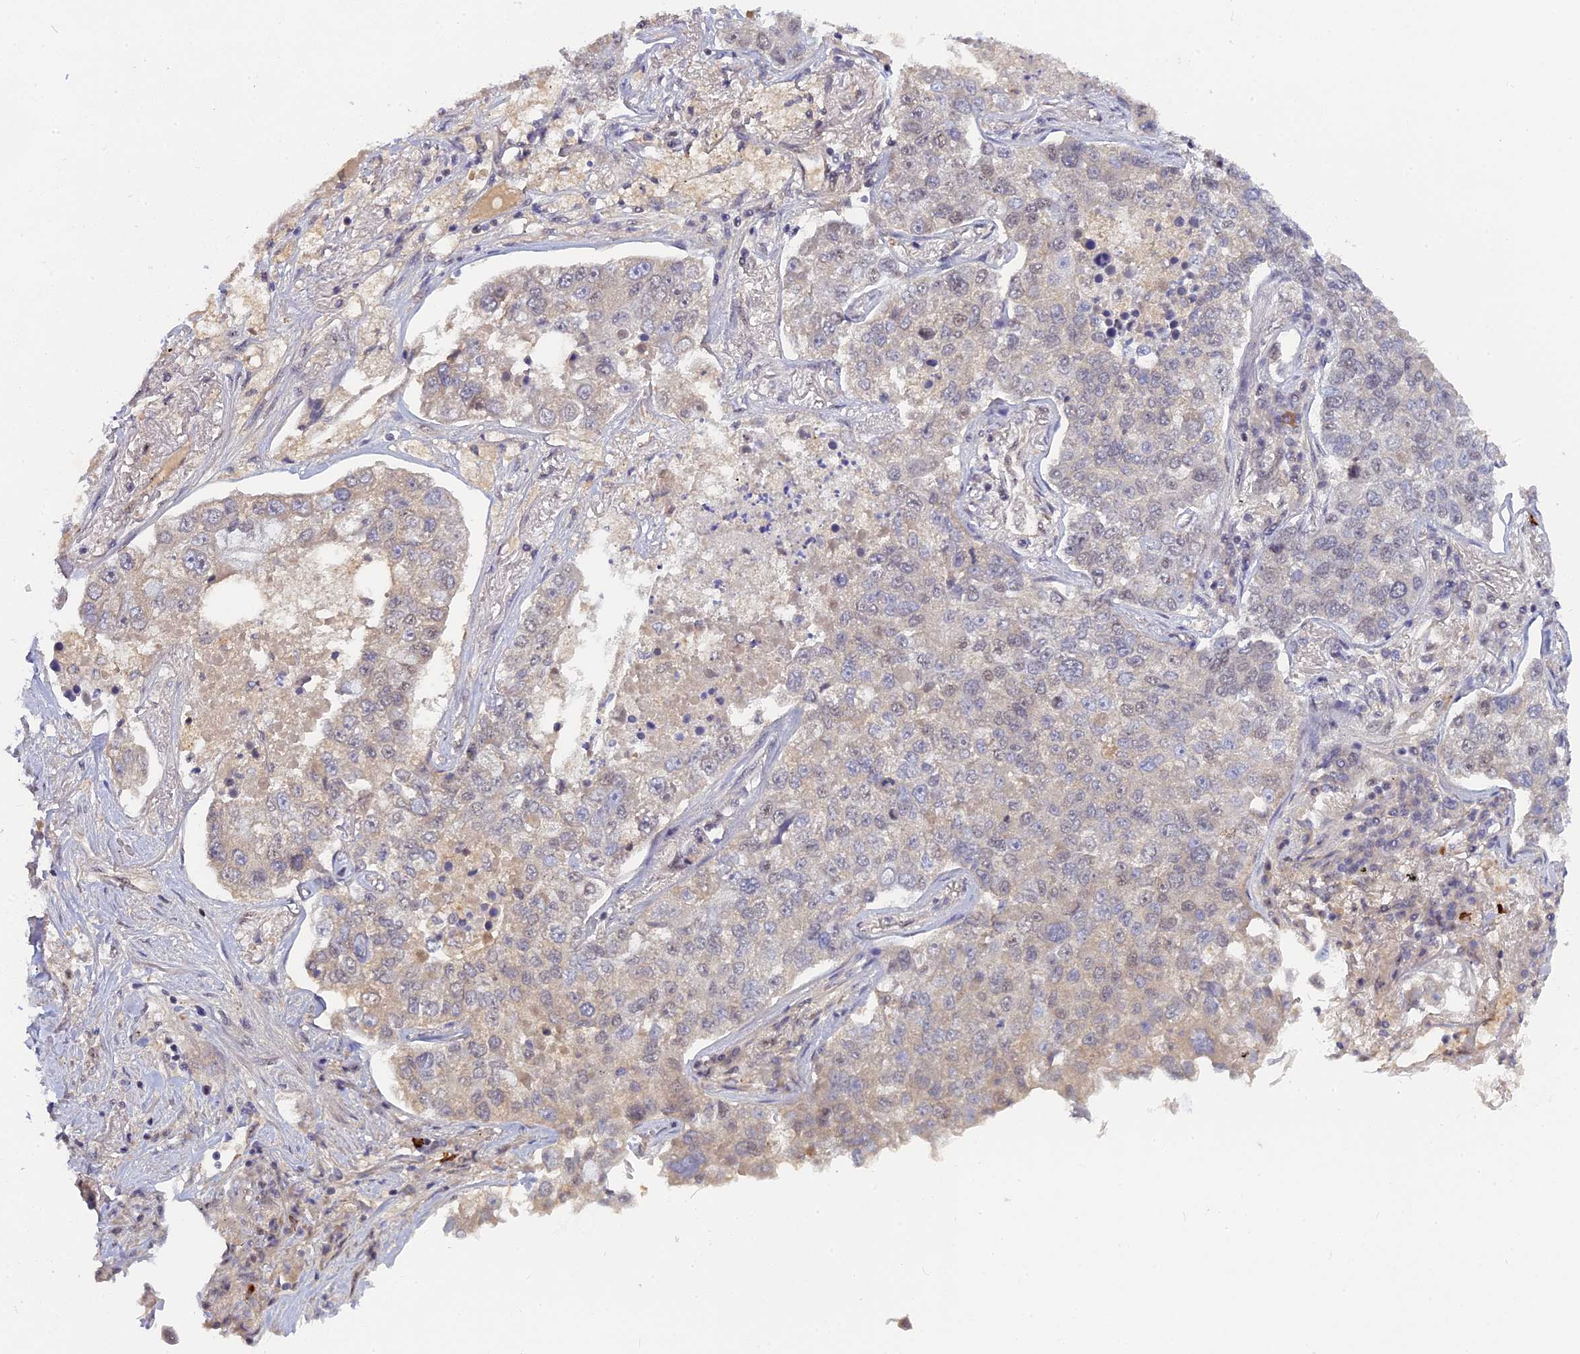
{"staining": {"intensity": "weak", "quantity": "<25%", "location": "nuclear"}, "tissue": "lung cancer", "cell_type": "Tumor cells", "image_type": "cancer", "snomed": [{"axis": "morphology", "description": "Adenocarcinoma, NOS"}, {"axis": "topography", "description": "Lung"}], "caption": "Lung cancer was stained to show a protein in brown. There is no significant positivity in tumor cells.", "gene": "TAB1", "patient": {"sex": "male", "age": 49}}